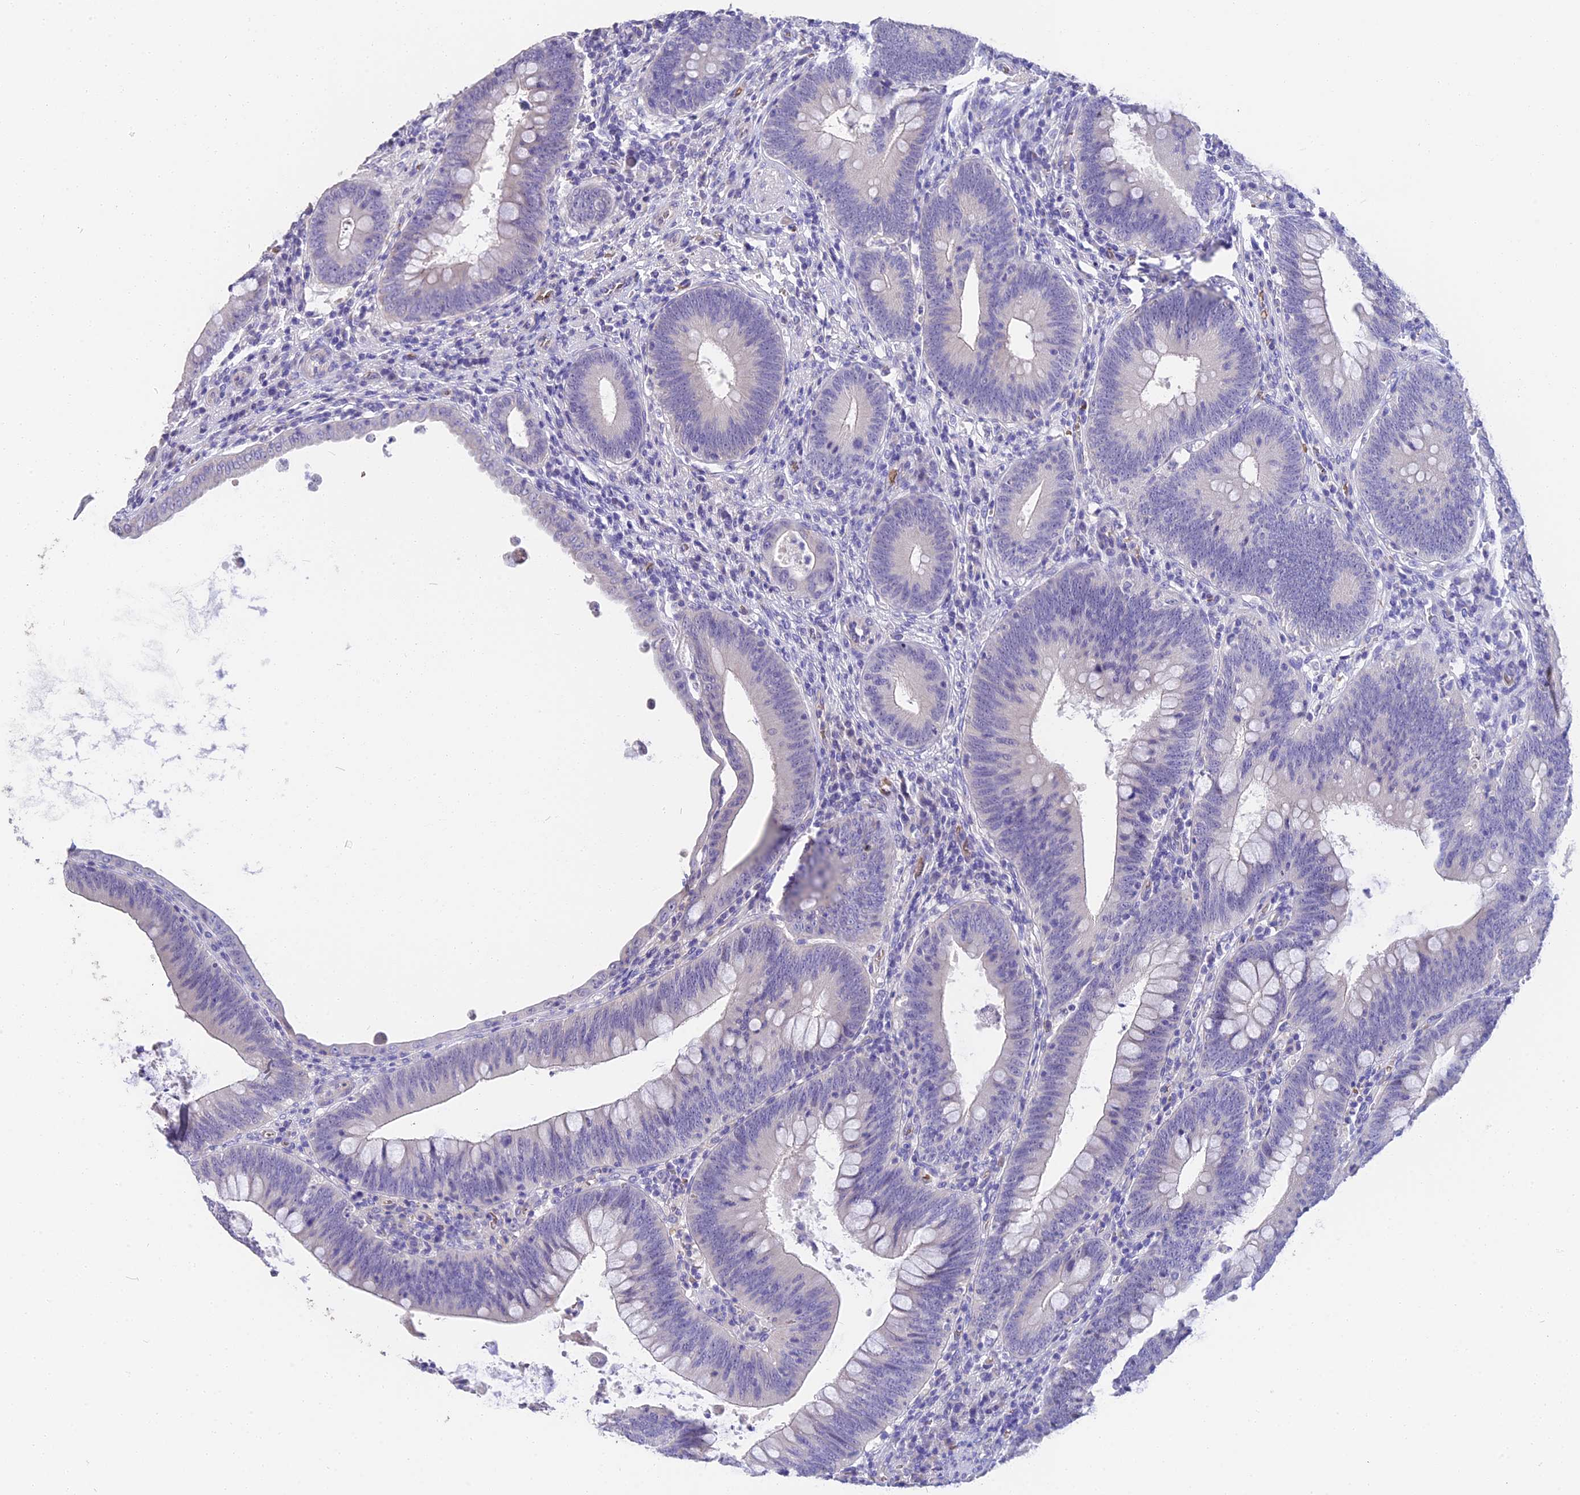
{"staining": {"intensity": "negative", "quantity": "none", "location": "none"}, "tissue": "colorectal cancer", "cell_type": "Tumor cells", "image_type": "cancer", "snomed": [{"axis": "morphology", "description": "Normal tissue, NOS"}, {"axis": "topography", "description": "Colon"}], "caption": "A high-resolution histopathology image shows immunohistochemistry staining of colorectal cancer, which exhibits no significant positivity in tumor cells.", "gene": "TNNC2", "patient": {"sex": "female", "age": 82}}